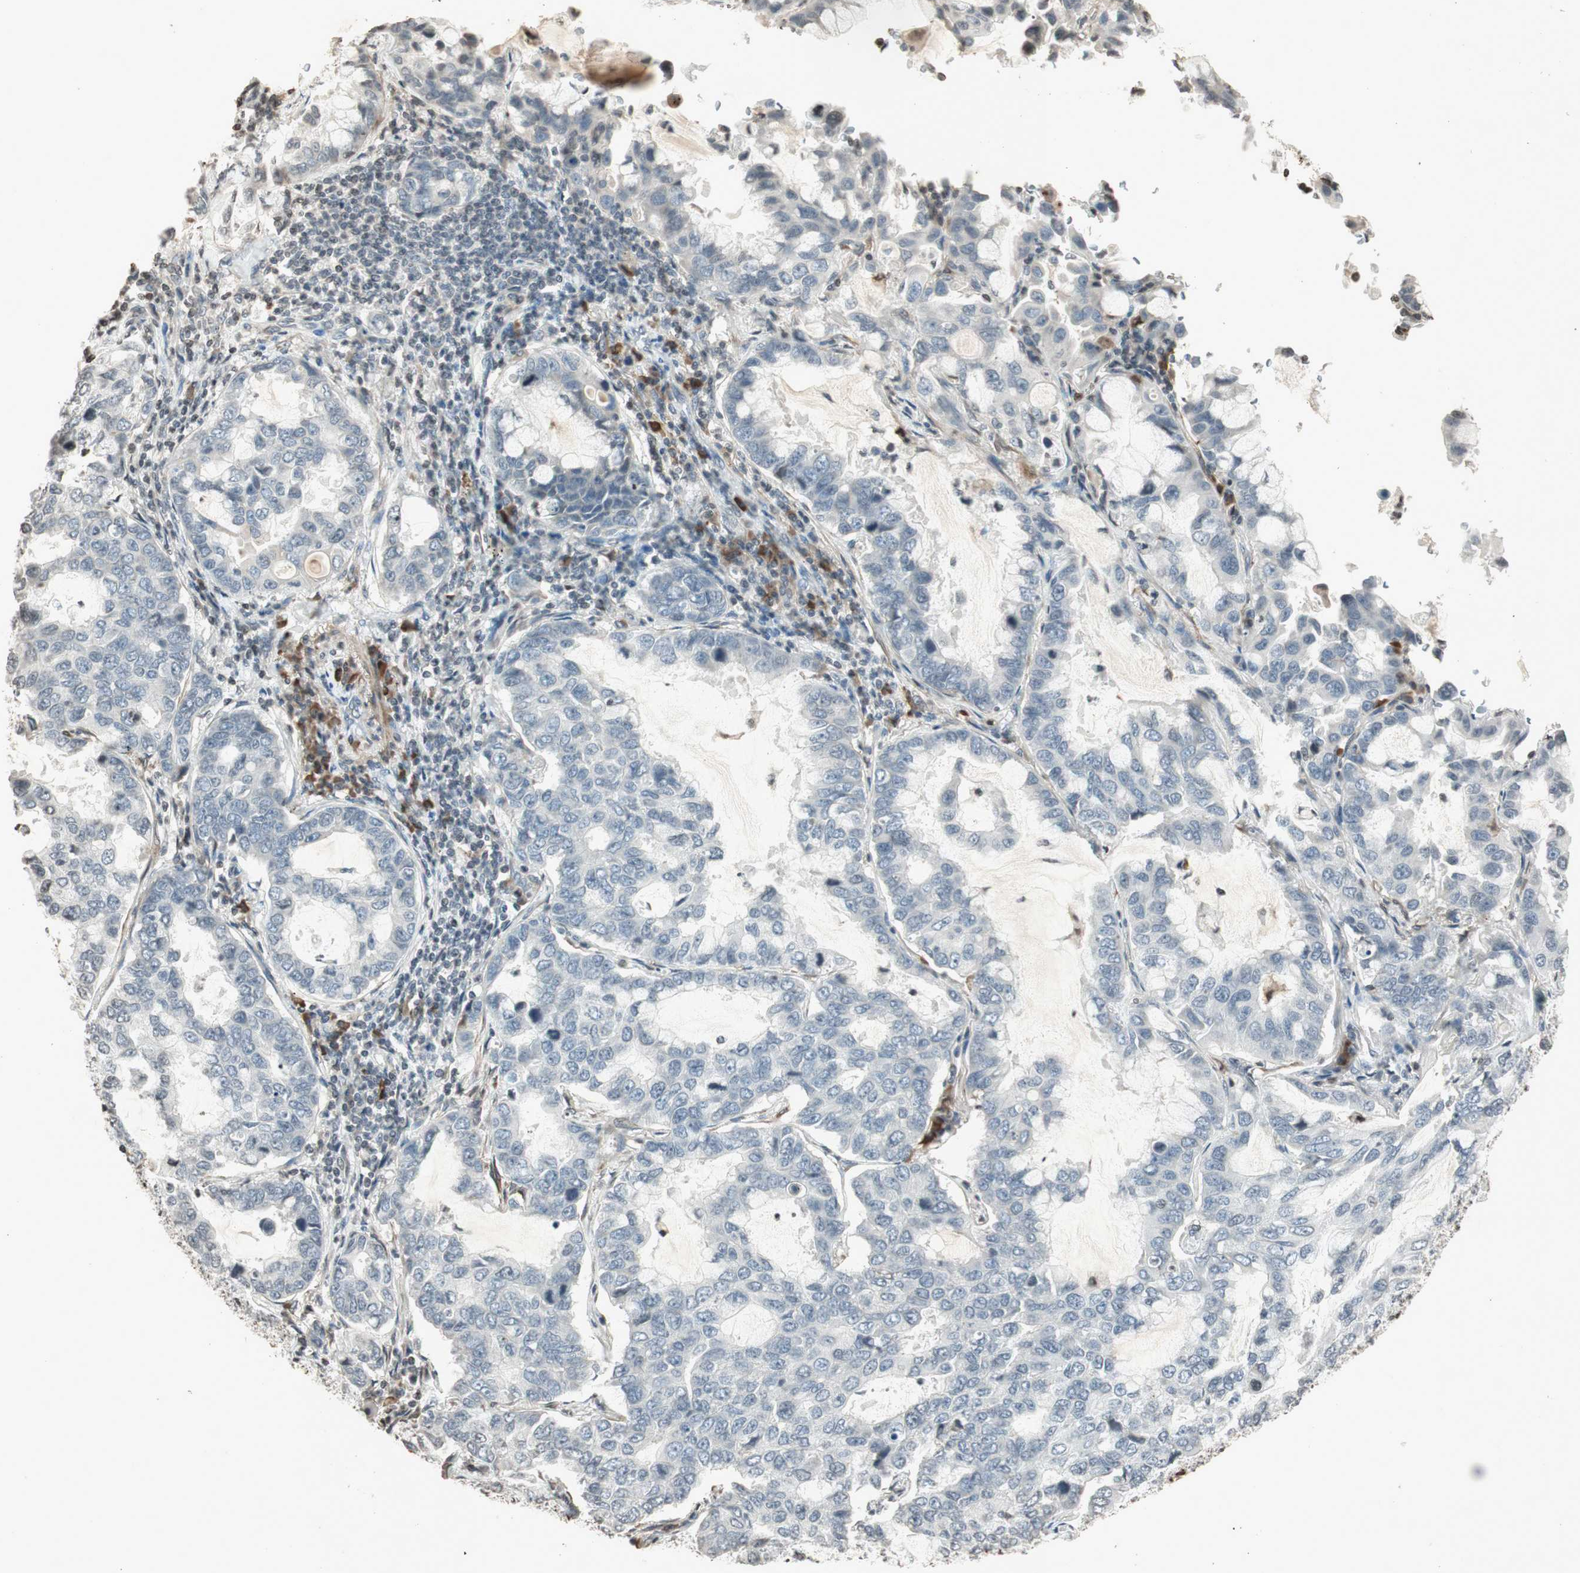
{"staining": {"intensity": "negative", "quantity": "none", "location": "none"}, "tissue": "lung cancer", "cell_type": "Tumor cells", "image_type": "cancer", "snomed": [{"axis": "morphology", "description": "Adenocarcinoma, NOS"}, {"axis": "topography", "description": "Lung"}], "caption": "Tumor cells are negative for brown protein staining in lung cancer.", "gene": "PRKG1", "patient": {"sex": "male", "age": 64}}